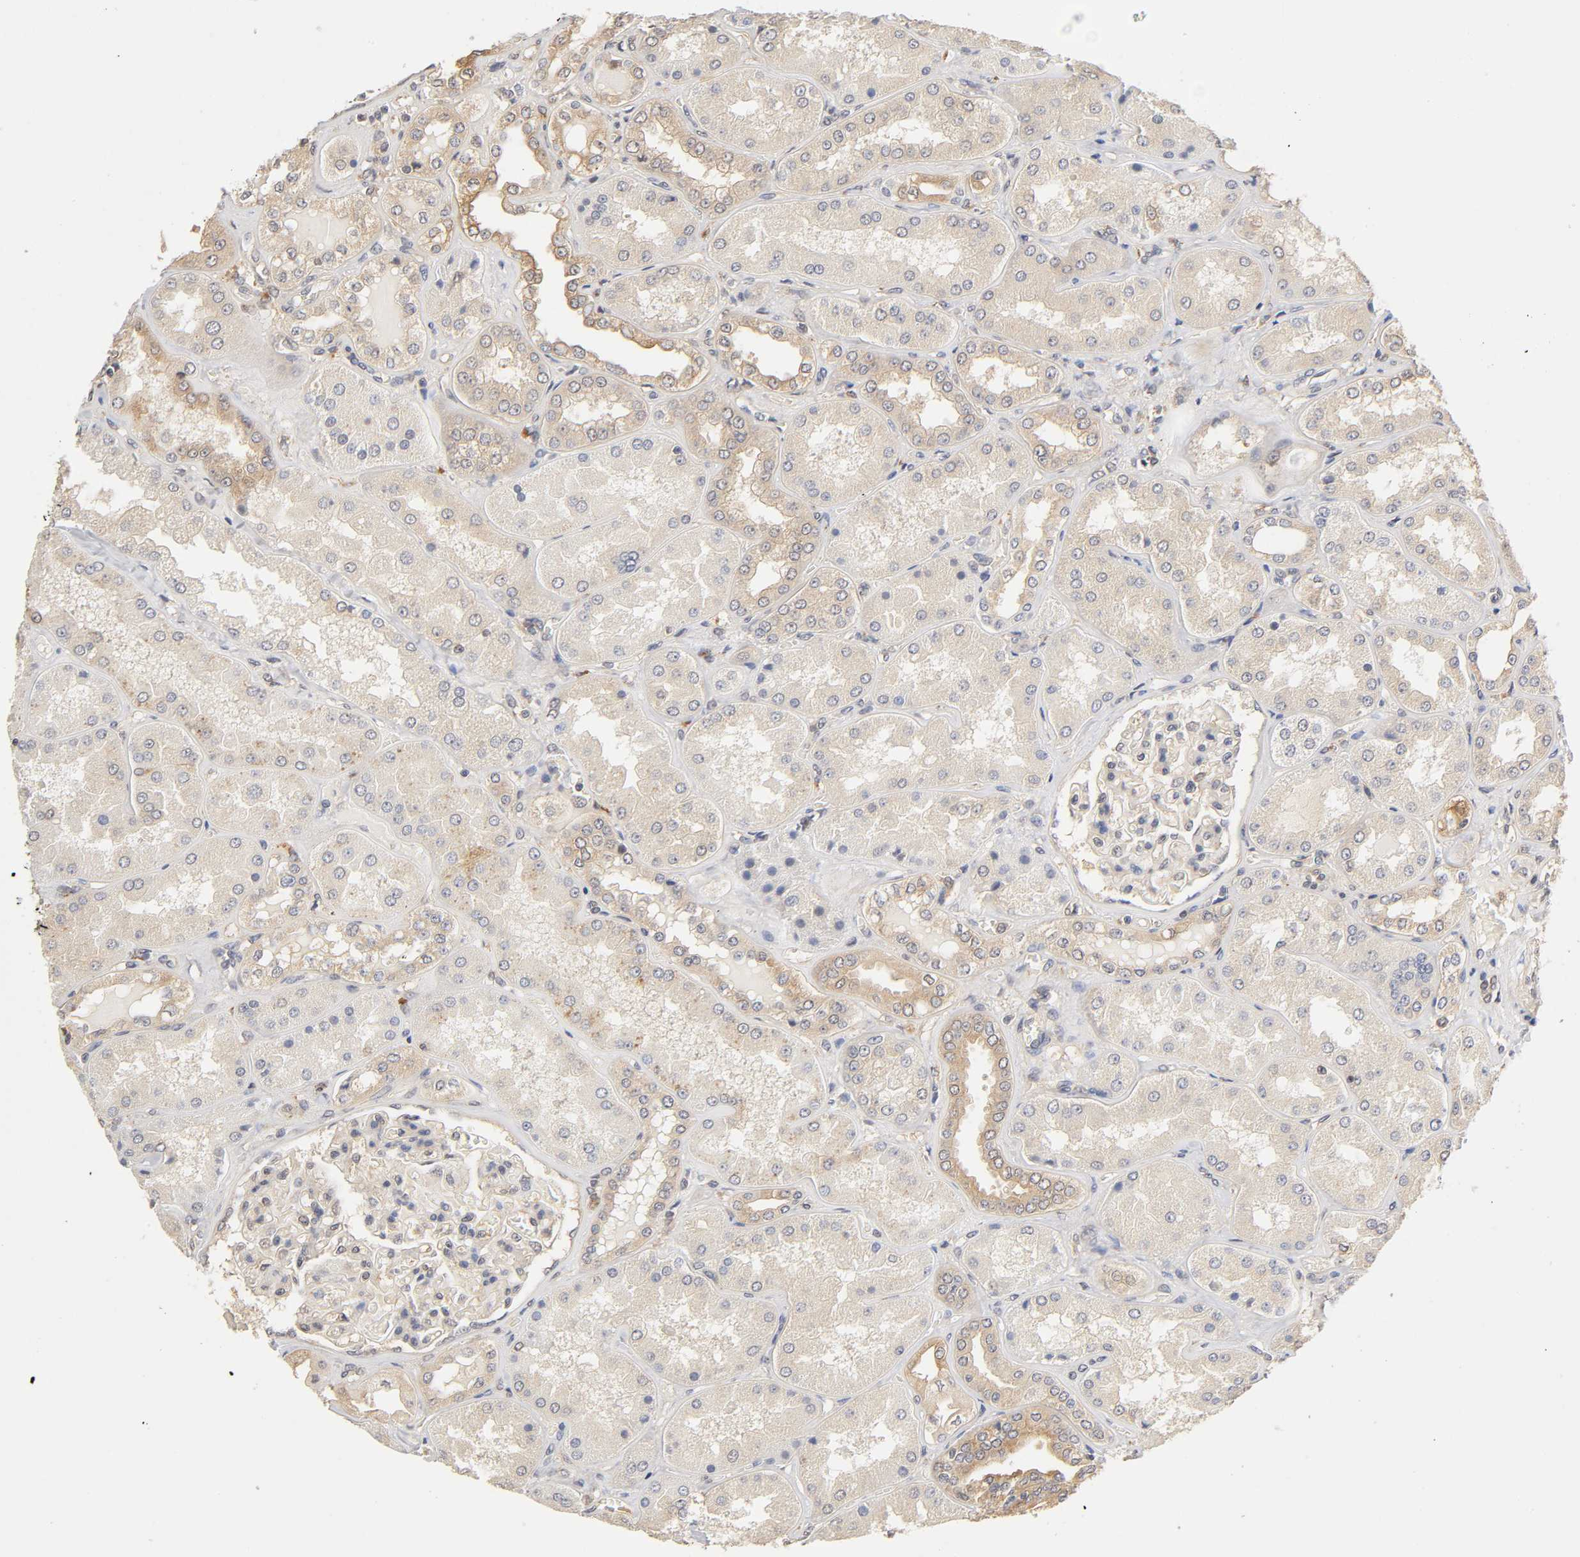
{"staining": {"intensity": "negative", "quantity": "none", "location": "none"}, "tissue": "kidney", "cell_type": "Cells in glomeruli", "image_type": "normal", "snomed": [{"axis": "morphology", "description": "Normal tissue, NOS"}, {"axis": "topography", "description": "Kidney"}], "caption": "Immunohistochemistry micrograph of normal kidney stained for a protein (brown), which demonstrates no staining in cells in glomeruli.", "gene": "PDE5A", "patient": {"sex": "female", "age": 56}}